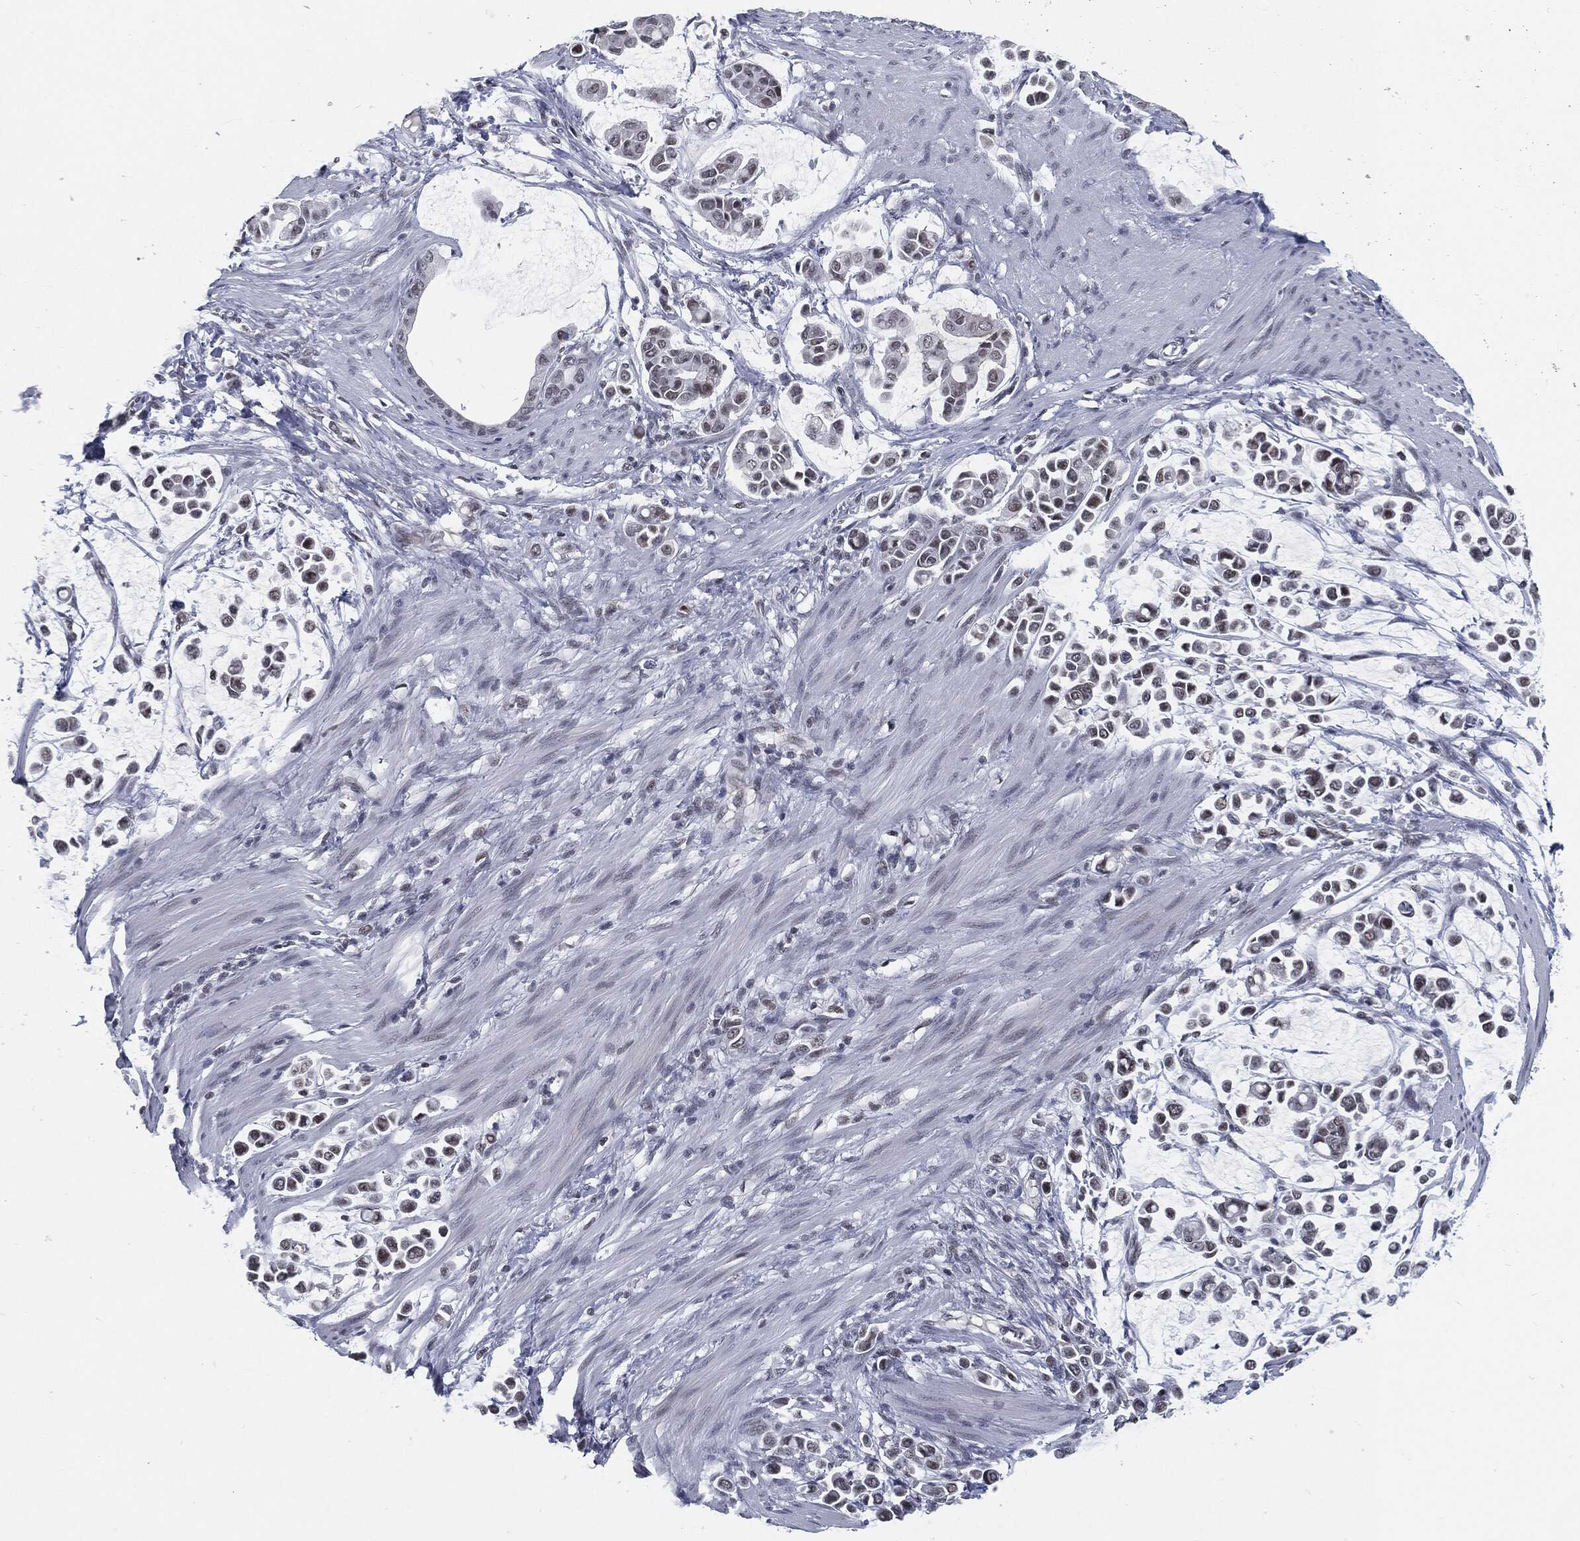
{"staining": {"intensity": "moderate", "quantity": "<25%", "location": "nuclear"}, "tissue": "stomach cancer", "cell_type": "Tumor cells", "image_type": "cancer", "snomed": [{"axis": "morphology", "description": "Adenocarcinoma, NOS"}, {"axis": "topography", "description": "Stomach"}], "caption": "DAB (3,3'-diaminobenzidine) immunohistochemical staining of human stomach cancer (adenocarcinoma) shows moderate nuclear protein positivity in about <25% of tumor cells. Using DAB (brown) and hematoxylin (blue) stains, captured at high magnification using brightfield microscopy.", "gene": "ANXA1", "patient": {"sex": "male", "age": 82}}